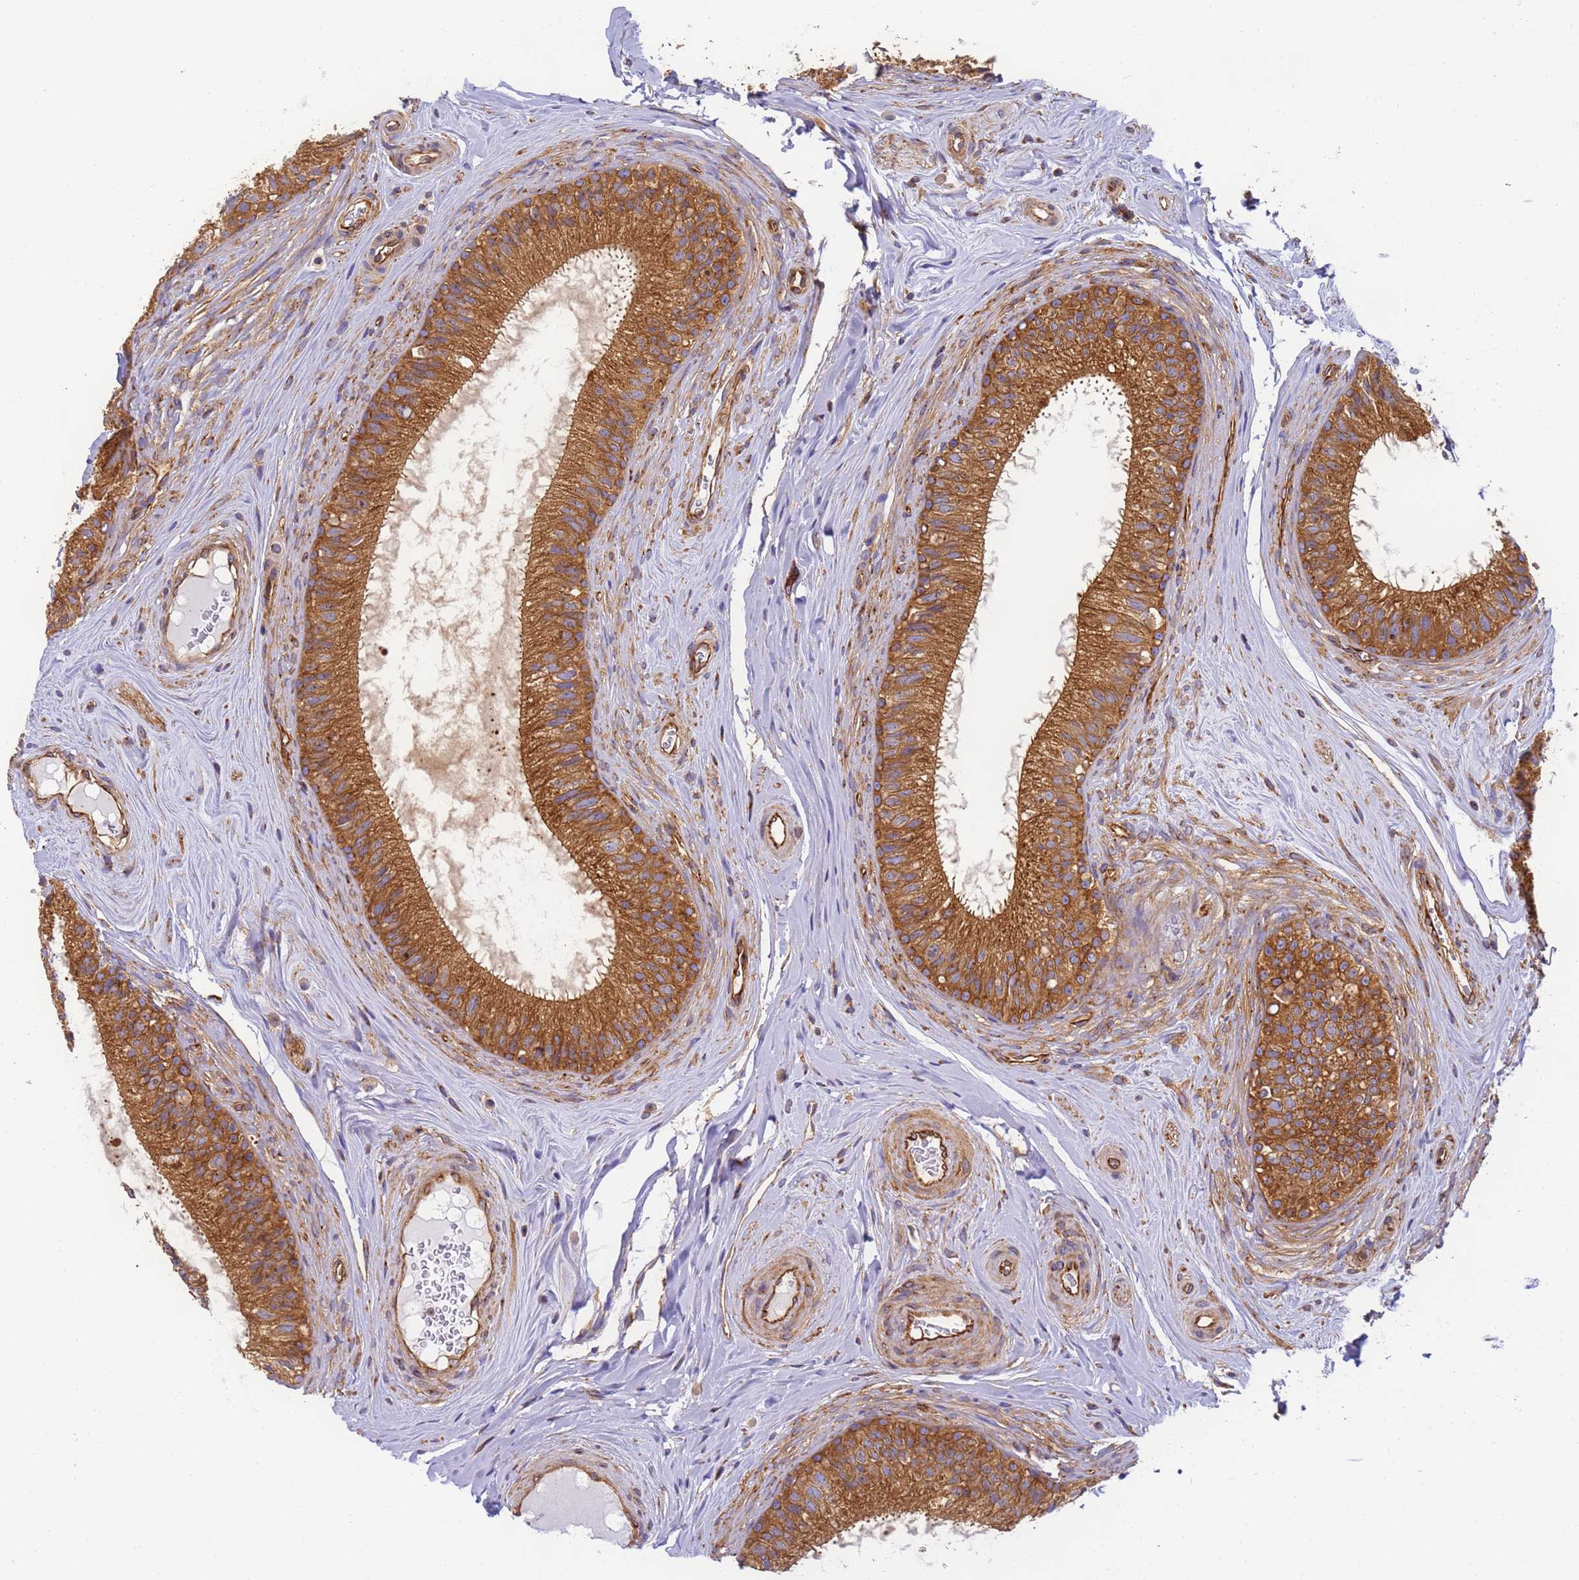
{"staining": {"intensity": "strong", "quantity": ">75%", "location": "cytoplasmic/membranous"}, "tissue": "epididymis", "cell_type": "Glandular cells", "image_type": "normal", "snomed": [{"axis": "morphology", "description": "Normal tissue, NOS"}, {"axis": "topography", "description": "Epididymis"}], "caption": "A photomicrograph of epididymis stained for a protein exhibits strong cytoplasmic/membranous brown staining in glandular cells. (Stains: DAB in brown, nuclei in blue, Microscopy: brightfield microscopy at high magnification).", "gene": "DYNC1I2", "patient": {"sex": "male", "age": 33}}